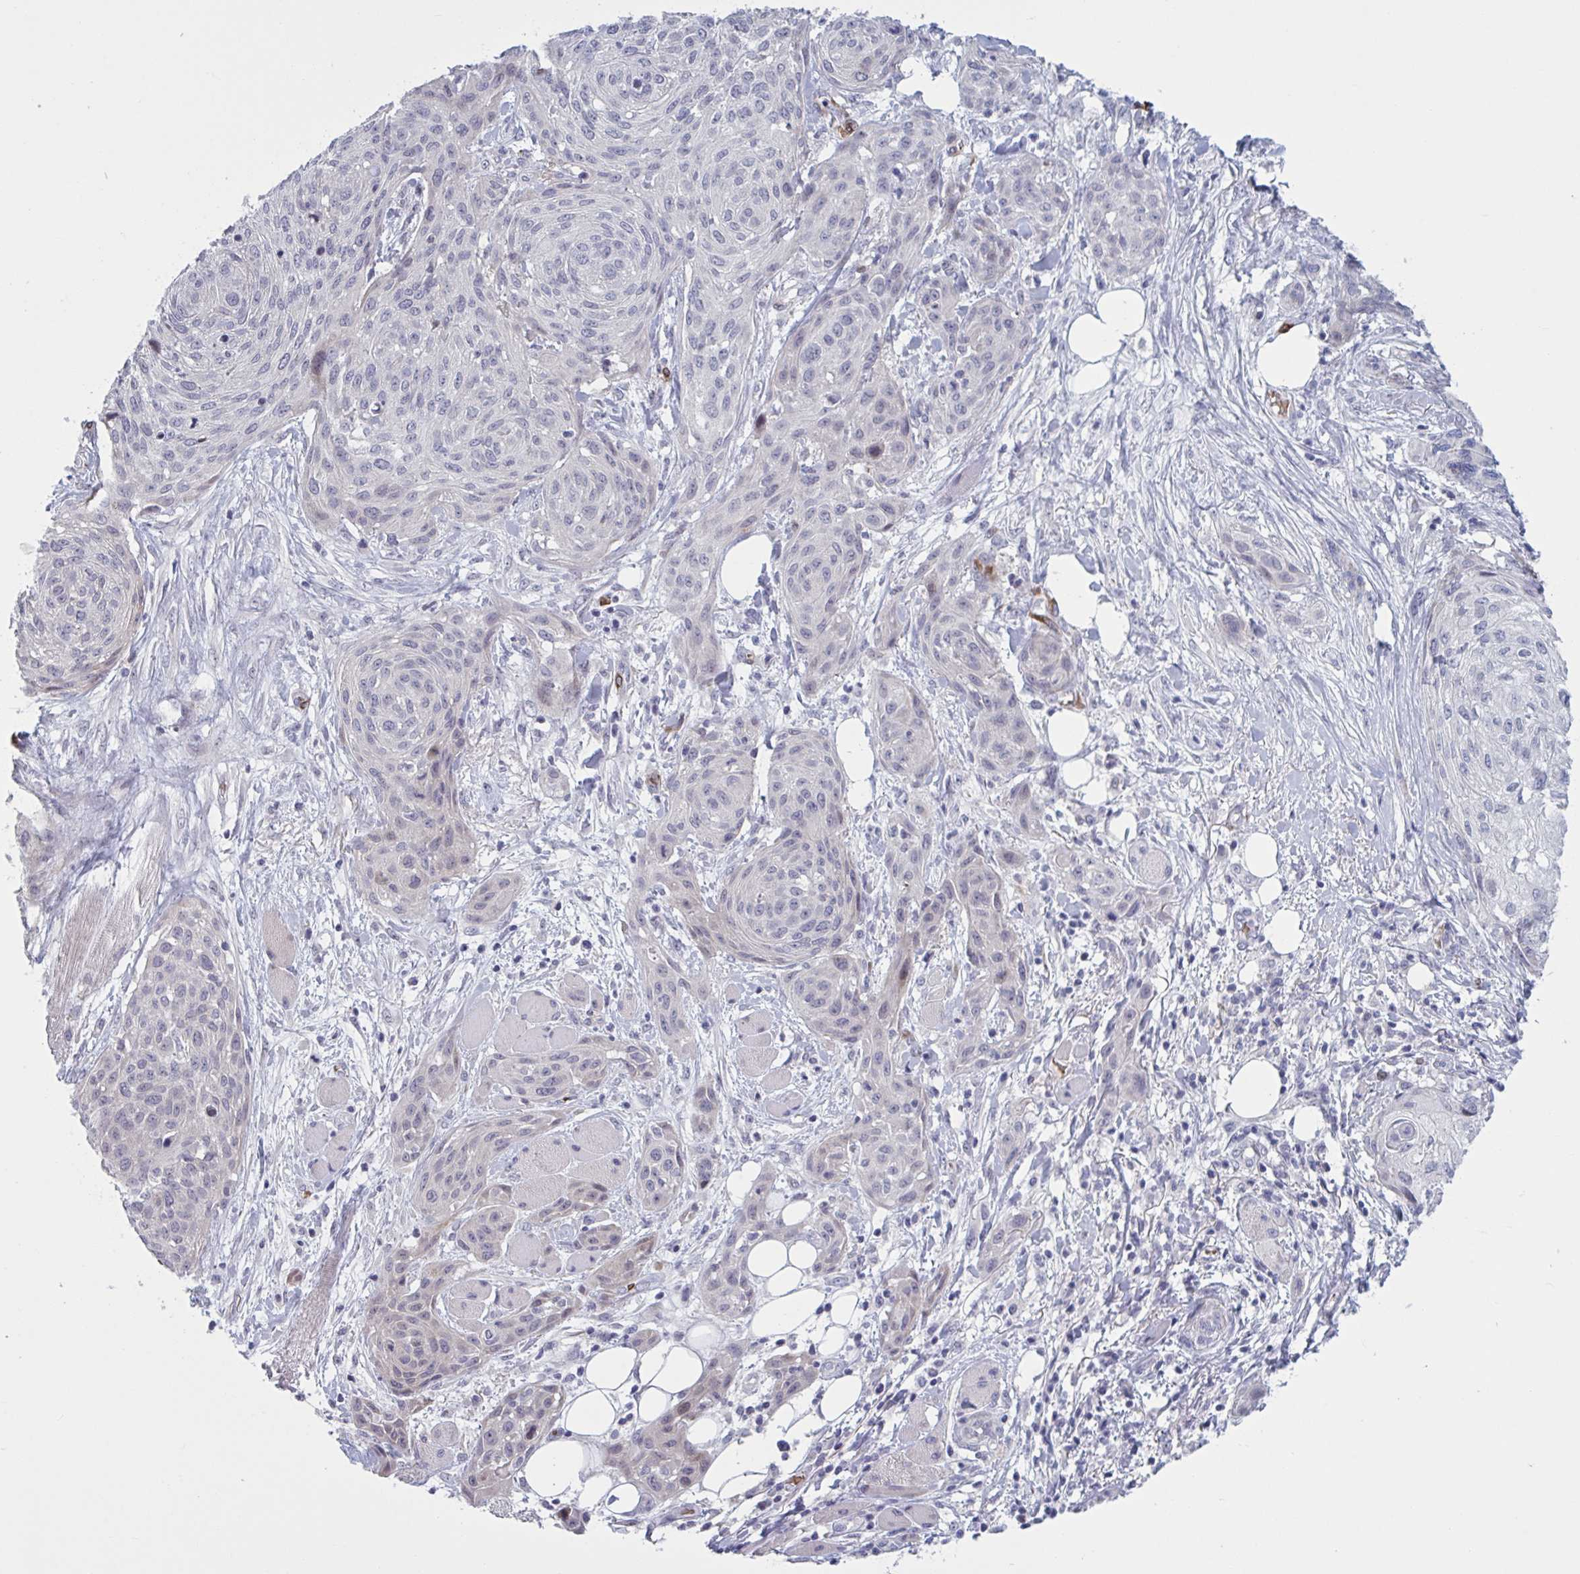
{"staining": {"intensity": "negative", "quantity": "none", "location": "none"}, "tissue": "skin cancer", "cell_type": "Tumor cells", "image_type": "cancer", "snomed": [{"axis": "morphology", "description": "Squamous cell carcinoma, NOS"}, {"axis": "topography", "description": "Skin"}], "caption": "Tumor cells show no significant protein staining in squamous cell carcinoma (skin). The staining was performed using DAB (3,3'-diaminobenzidine) to visualize the protein expression in brown, while the nuclei were stained in blue with hematoxylin (Magnification: 20x).", "gene": "HSD11B2", "patient": {"sex": "female", "age": 87}}